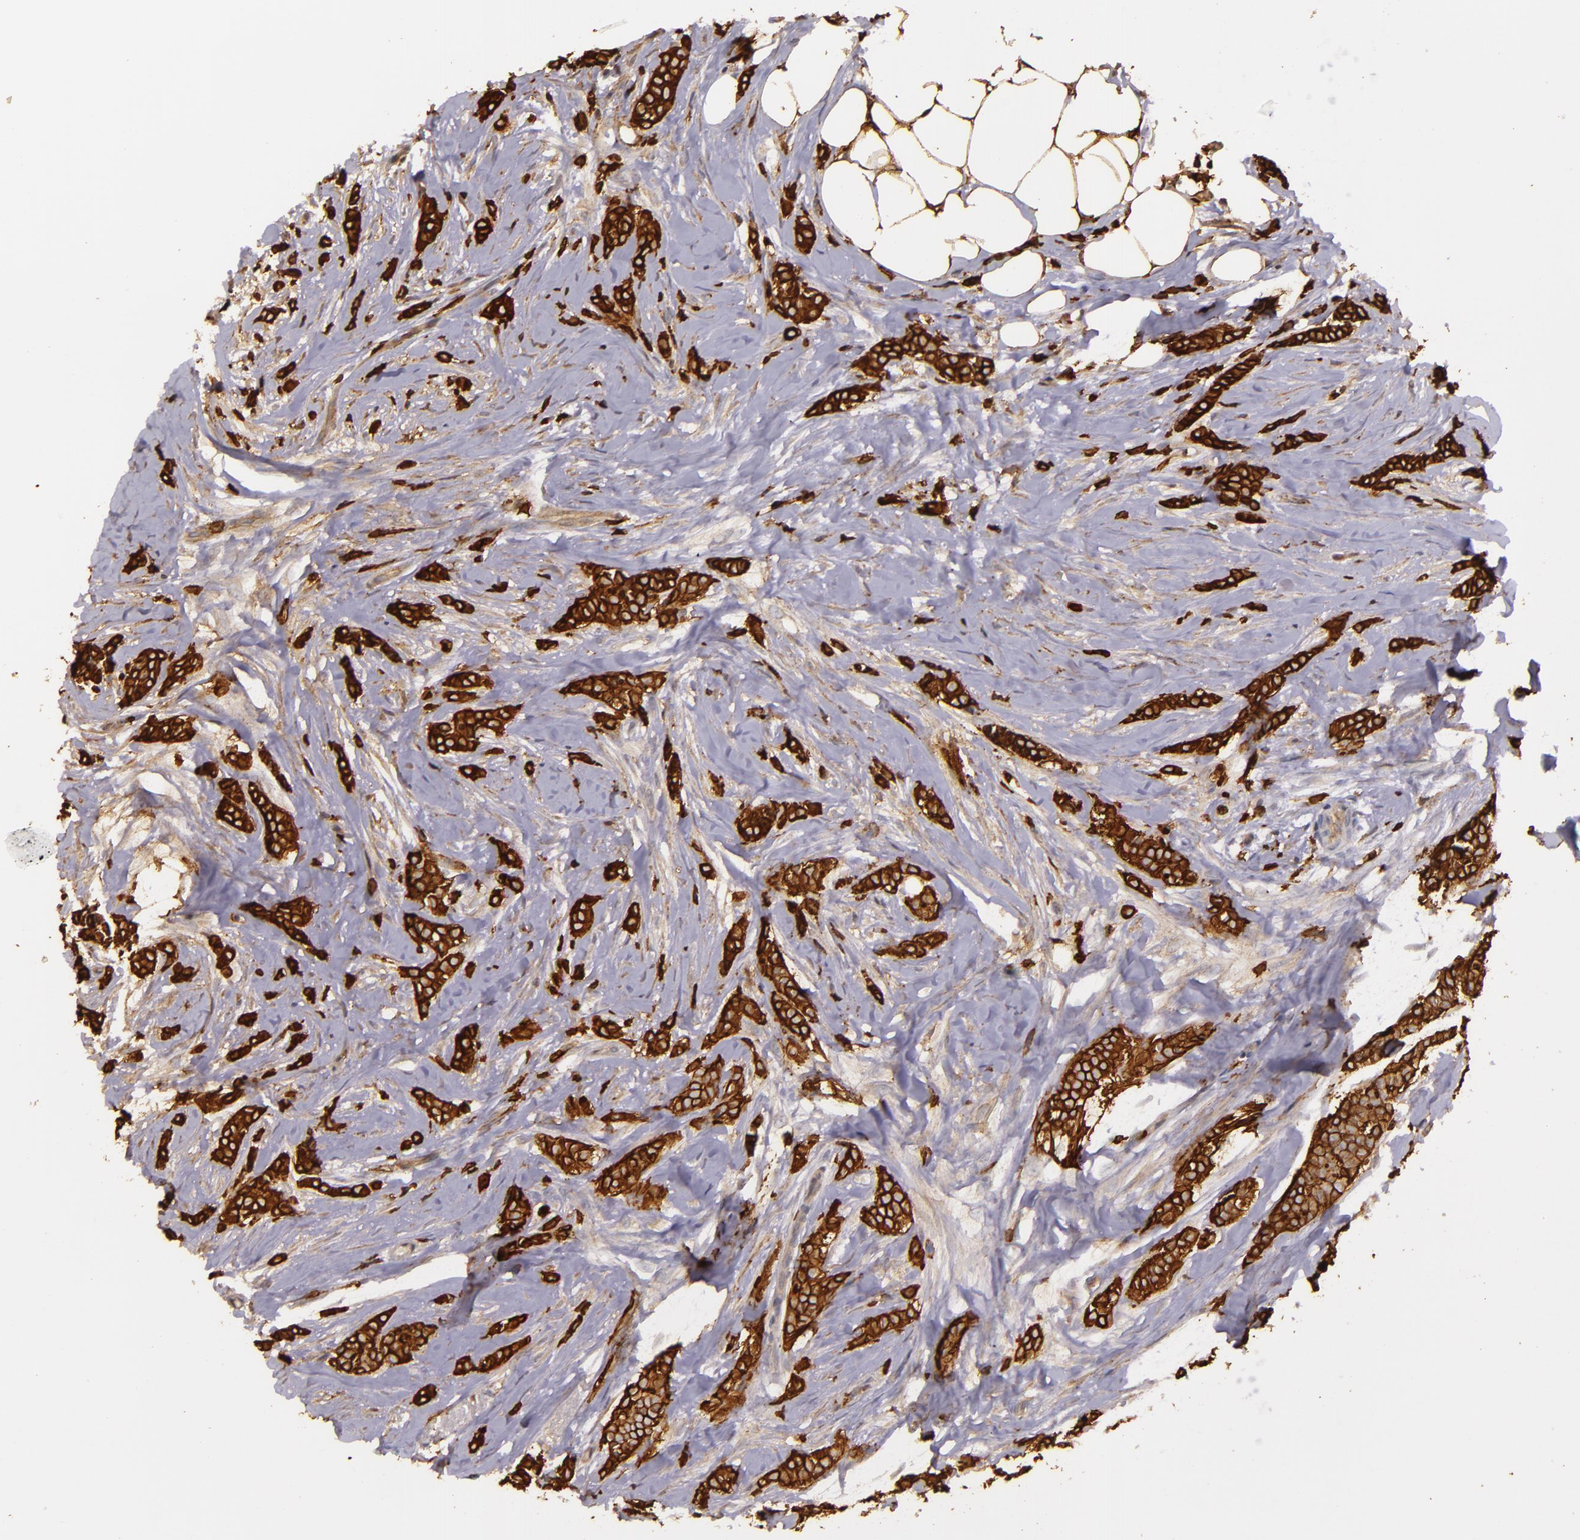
{"staining": {"intensity": "strong", "quantity": ">75%", "location": "cytoplasmic/membranous"}, "tissue": "breast cancer", "cell_type": "Tumor cells", "image_type": "cancer", "snomed": [{"axis": "morphology", "description": "Lobular carcinoma"}, {"axis": "topography", "description": "Breast"}], "caption": "DAB (3,3'-diaminobenzidine) immunohistochemical staining of human breast lobular carcinoma displays strong cytoplasmic/membranous protein staining in about >75% of tumor cells.", "gene": "SLC9A3R1", "patient": {"sex": "female", "age": 56}}